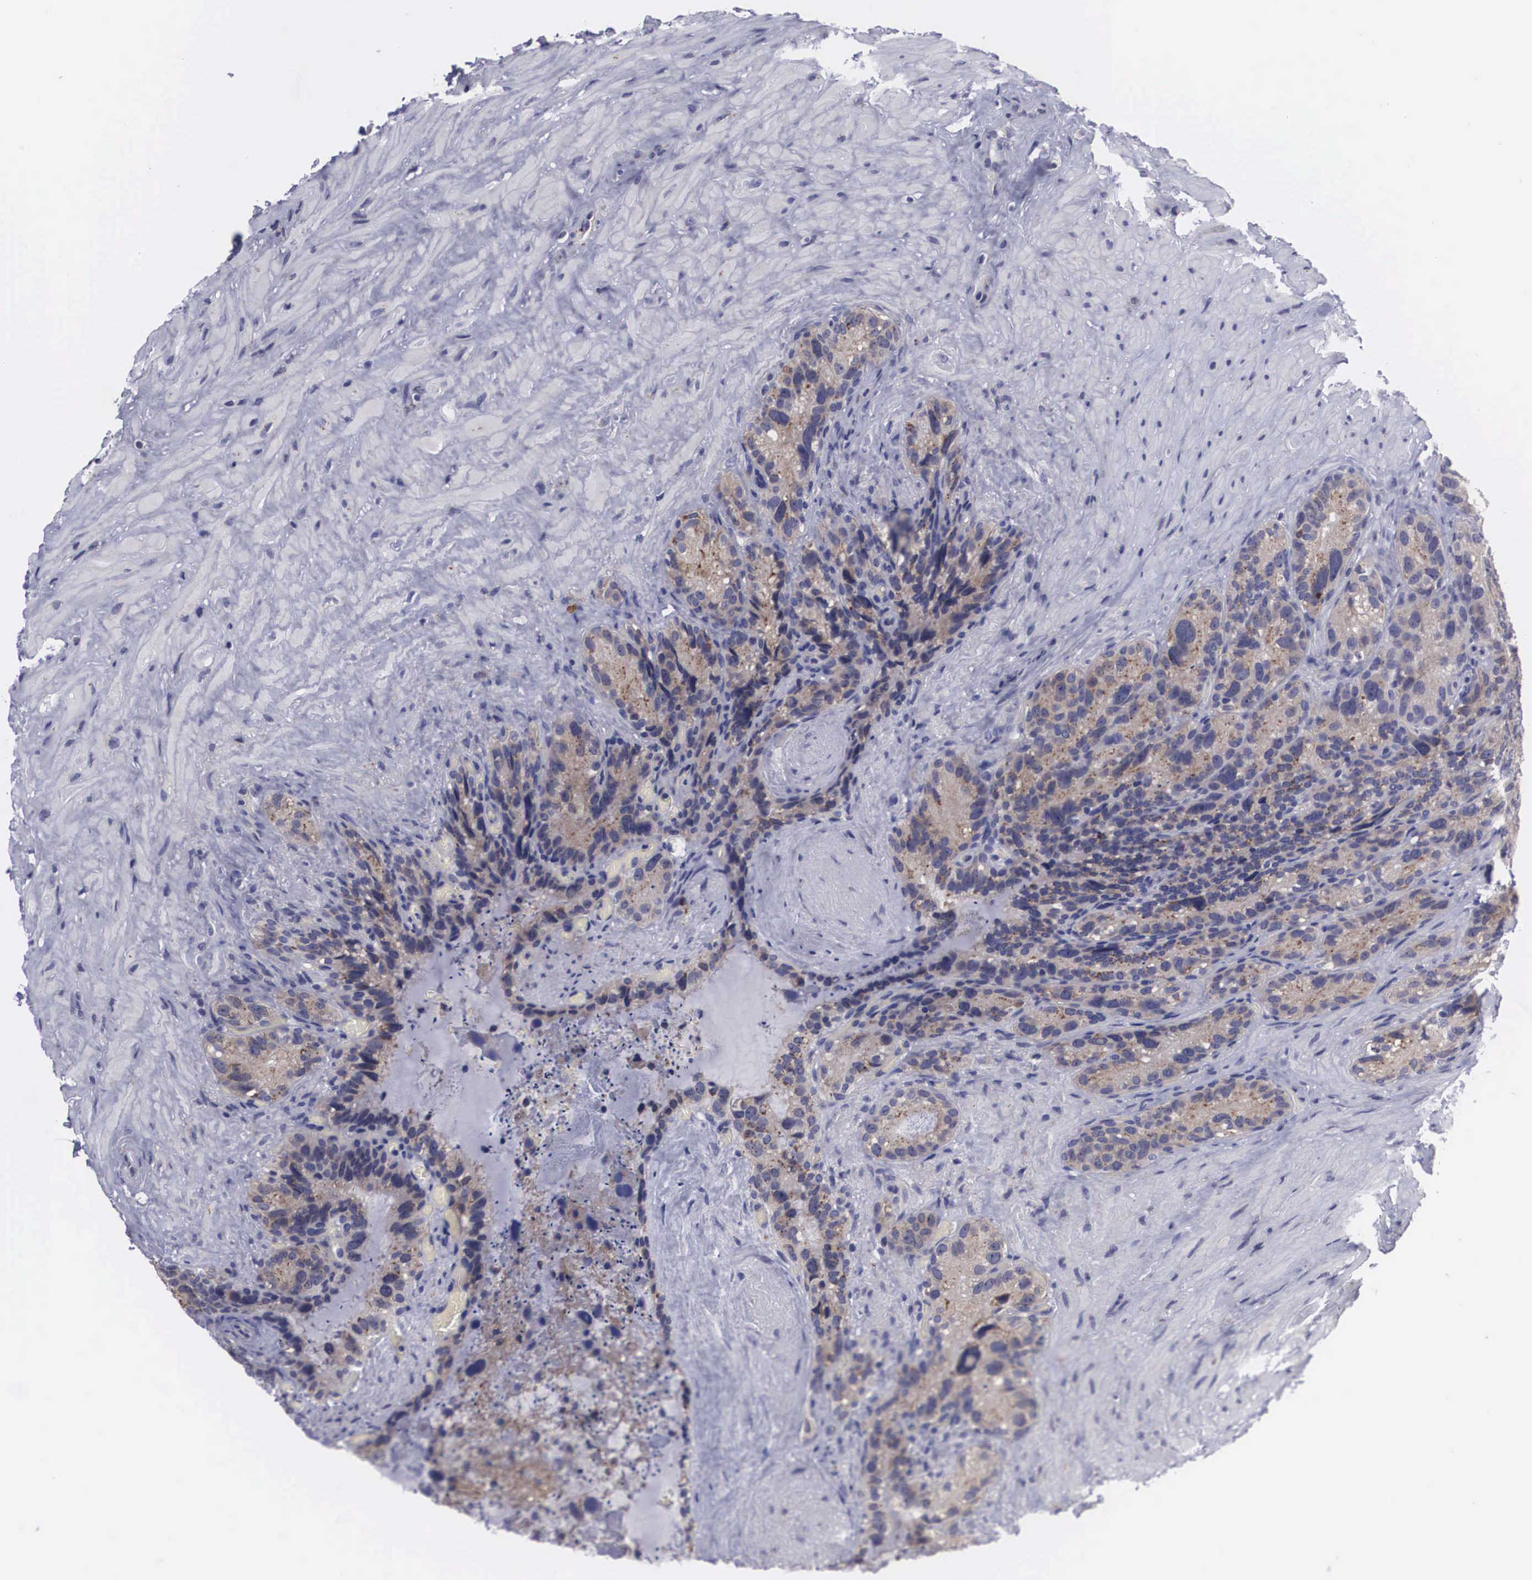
{"staining": {"intensity": "moderate", "quantity": ">75%", "location": "cytoplasmic/membranous"}, "tissue": "seminal vesicle", "cell_type": "Glandular cells", "image_type": "normal", "snomed": [{"axis": "morphology", "description": "Normal tissue, NOS"}, {"axis": "topography", "description": "Seminal veicle"}], "caption": "Protein staining by IHC displays moderate cytoplasmic/membranous expression in about >75% of glandular cells in normal seminal vesicle. (brown staining indicates protein expression, while blue staining denotes nuclei).", "gene": "CRELD2", "patient": {"sex": "male", "age": 63}}